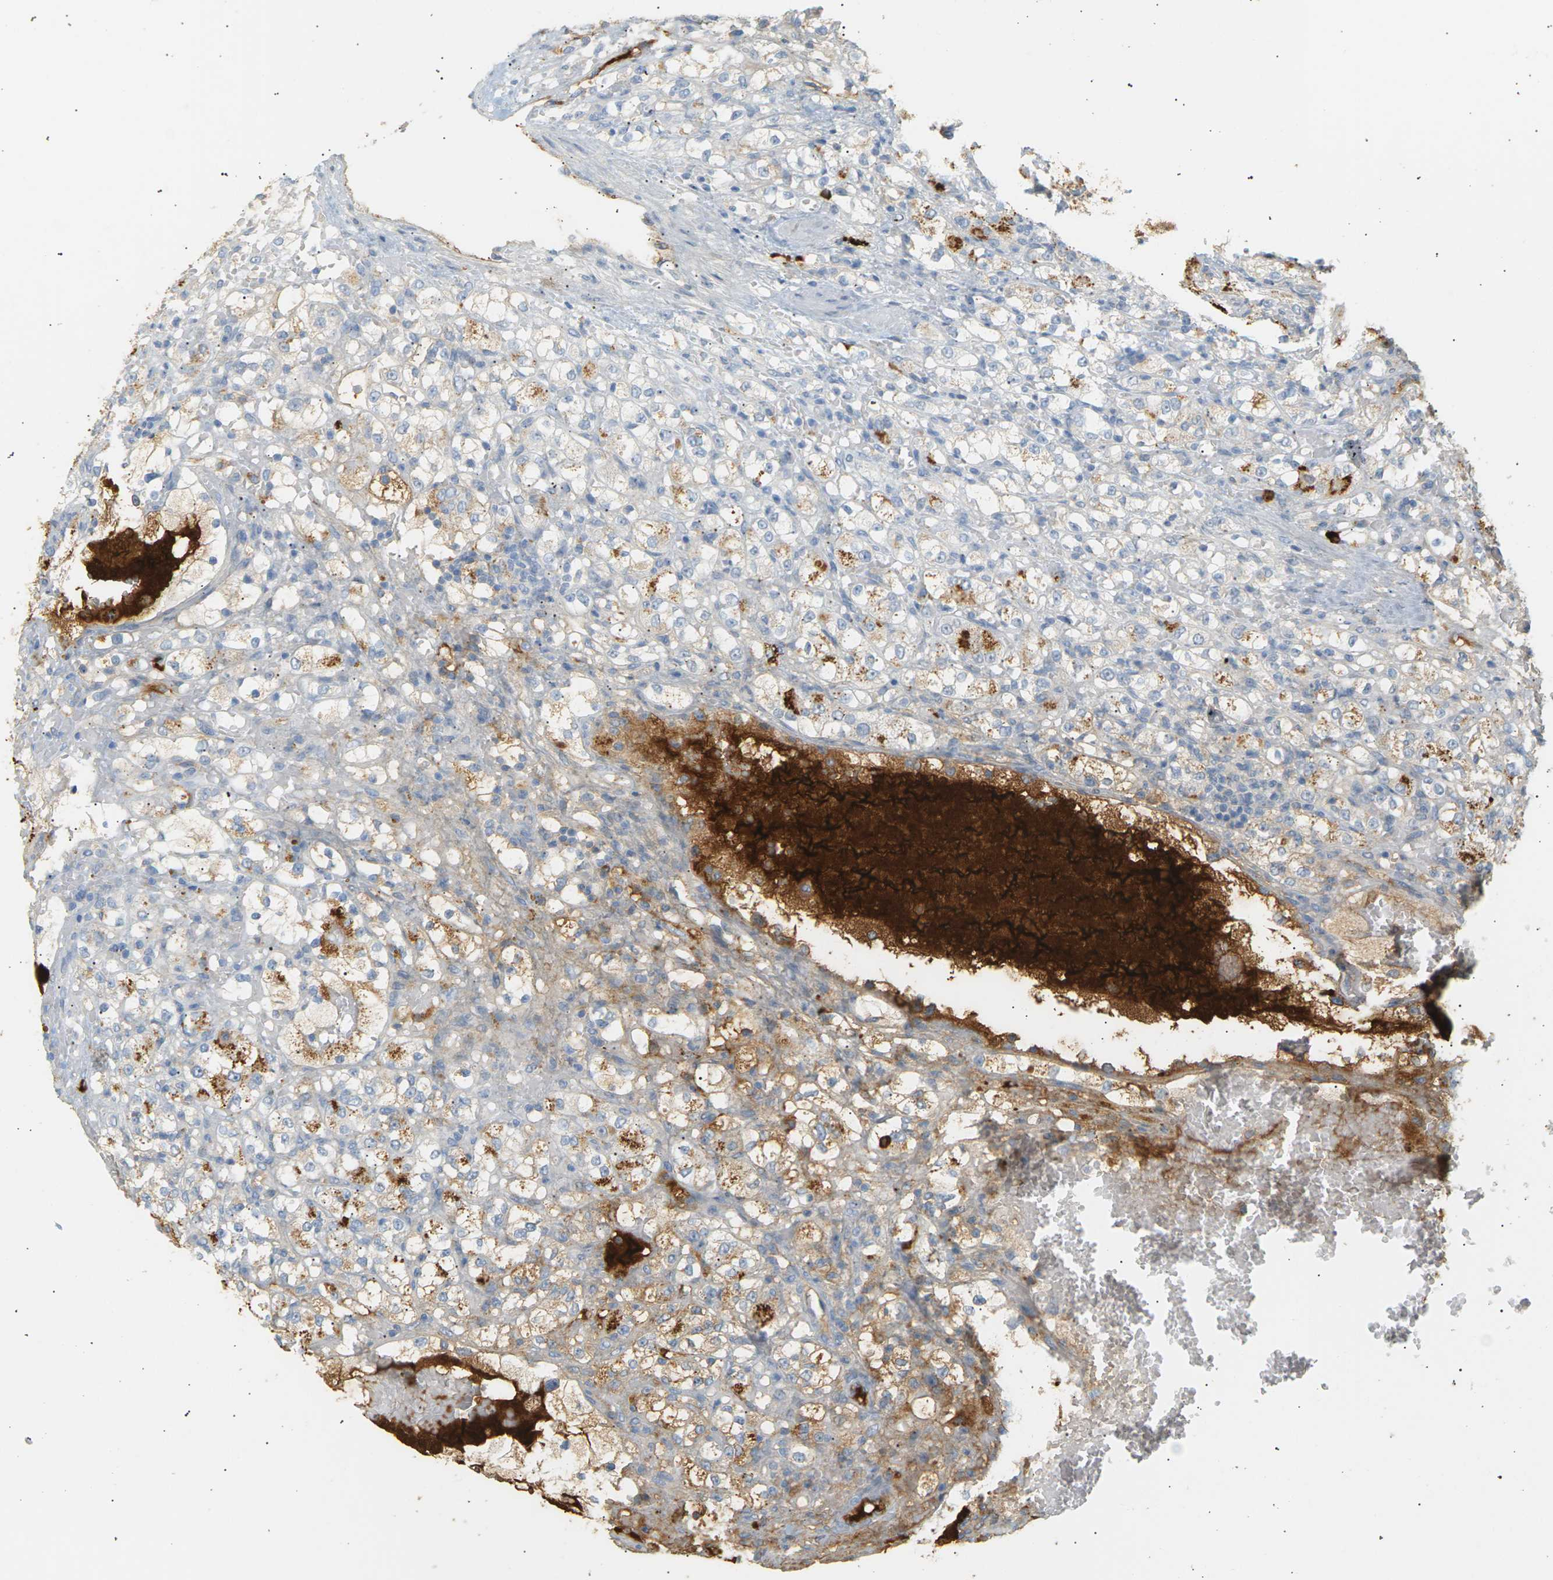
{"staining": {"intensity": "weak", "quantity": "<25%", "location": "cytoplasmic/membranous"}, "tissue": "renal cancer", "cell_type": "Tumor cells", "image_type": "cancer", "snomed": [{"axis": "morphology", "description": "Normal tissue, NOS"}, {"axis": "morphology", "description": "Adenocarcinoma, NOS"}, {"axis": "topography", "description": "Kidney"}], "caption": "There is no significant staining in tumor cells of renal adenocarcinoma.", "gene": "IGLC3", "patient": {"sex": "male", "age": 61}}